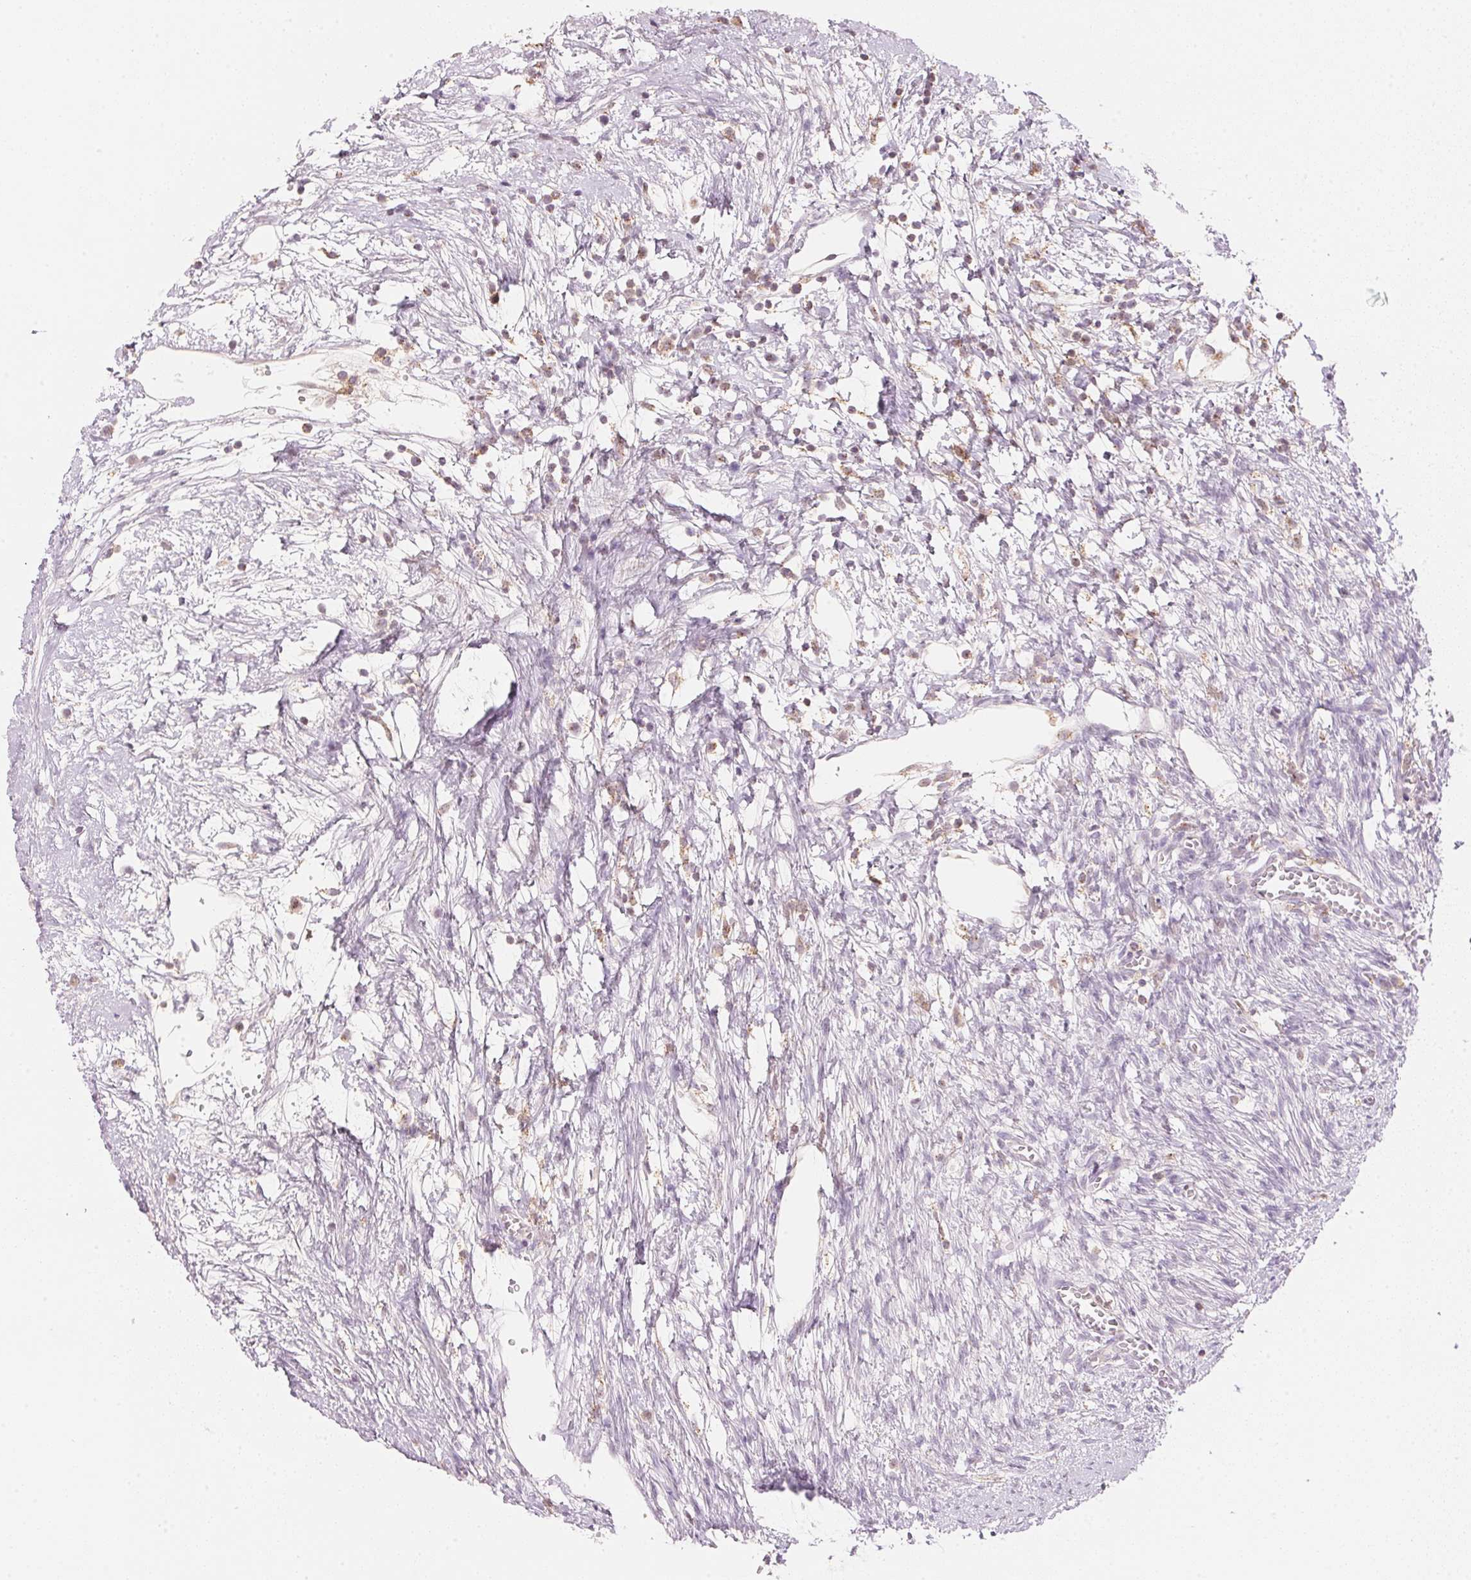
{"staining": {"intensity": "negative", "quantity": "none", "location": "none"}, "tissue": "ovary", "cell_type": "Follicle cells", "image_type": "normal", "snomed": [{"axis": "morphology", "description": "Normal tissue, NOS"}, {"axis": "topography", "description": "Ovary"}], "caption": "This is an immunohistochemistry histopathology image of benign human ovary. There is no staining in follicle cells.", "gene": "HOXB13", "patient": {"sex": "female", "age": 41}}